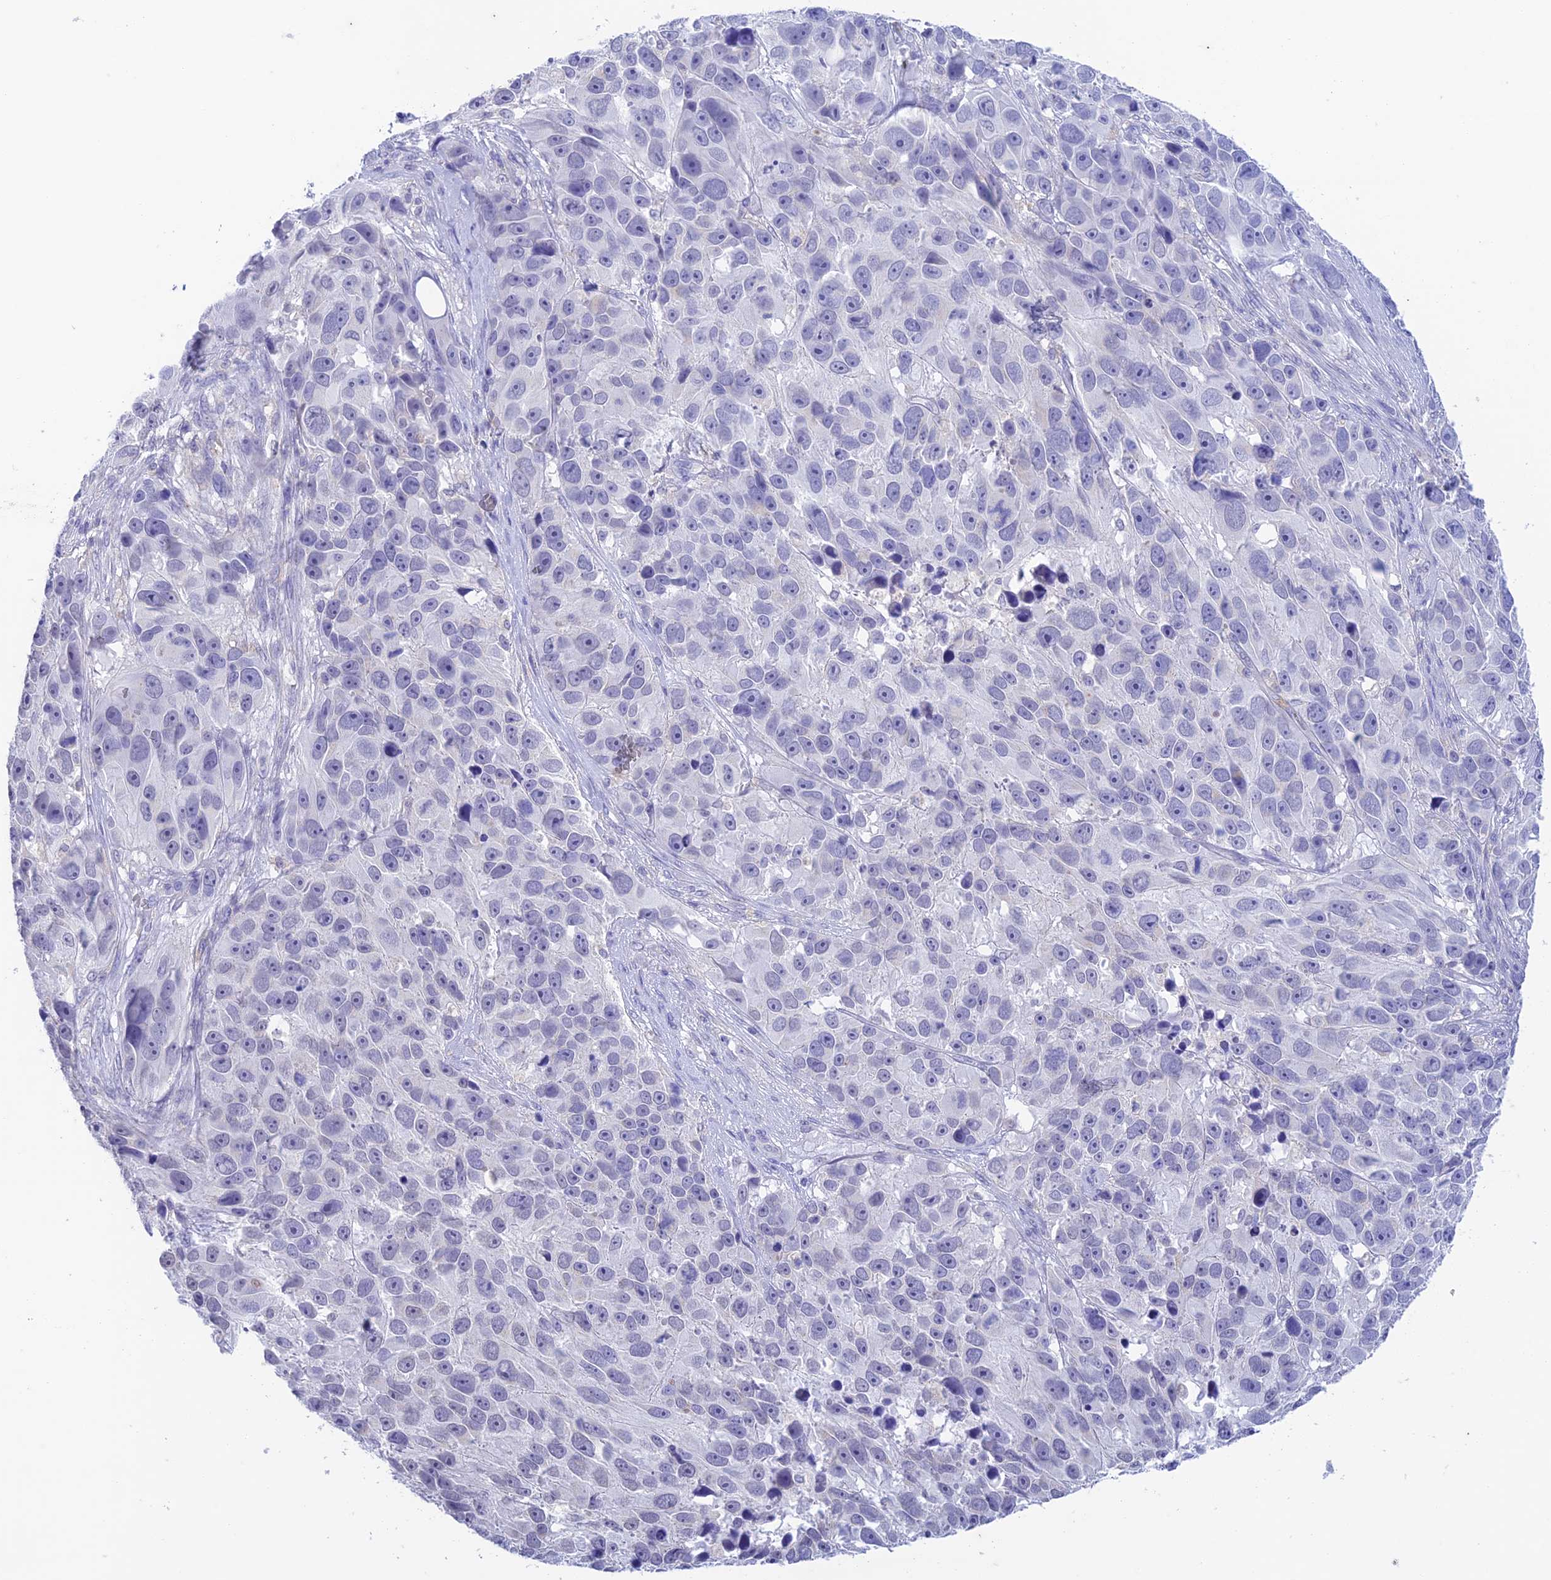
{"staining": {"intensity": "negative", "quantity": "none", "location": "none"}, "tissue": "melanoma", "cell_type": "Tumor cells", "image_type": "cancer", "snomed": [{"axis": "morphology", "description": "Malignant melanoma, NOS"}, {"axis": "topography", "description": "Skin"}], "caption": "Melanoma stained for a protein using IHC shows no staining tumor cells.", "gene": "FGF7", "patient": {"sex": "male", "age": 84}}